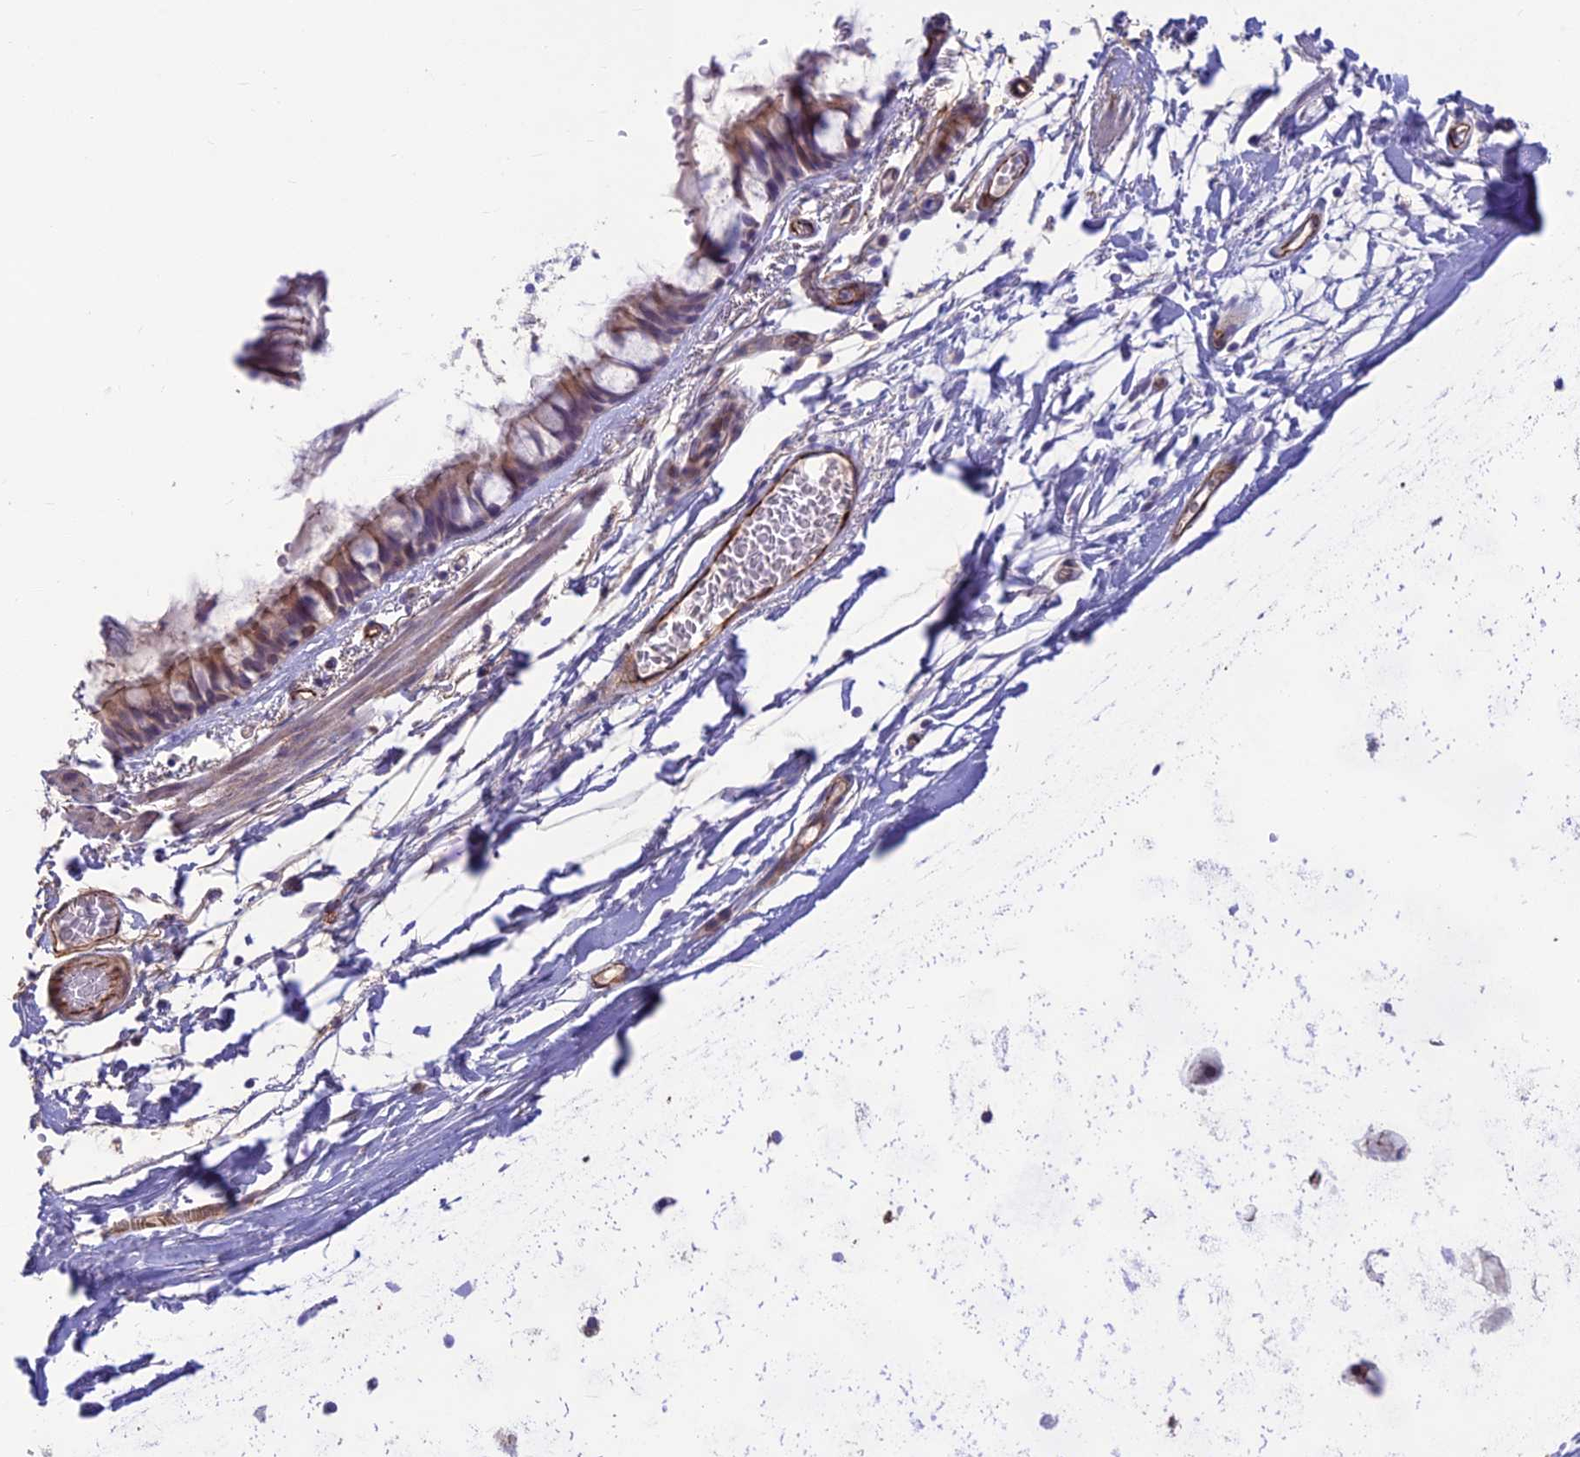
{"staining": {"intensity": "weak", "quantity": "25%-75%", "location": "cytoplasmic/membranous"}, "tissue": "bronchus", "cell_type": "Respiratory epithelial cells", "image_type": "normal", "snomed": [{"axis": "morphology", "description": "Normal tissue, NOS"}, {"axis": "topography", "description": "Cartilage tissue"}], "caption": "The image shows immunohistochemical staining of unremarkable bronchus. There is weak cytoplasmic/membranous positivity is identified in approximately 25%-75% of respiratory epithelial cells.", "gene": "ST8SIA5", "patient": {"sex": "male", "age": 63}}